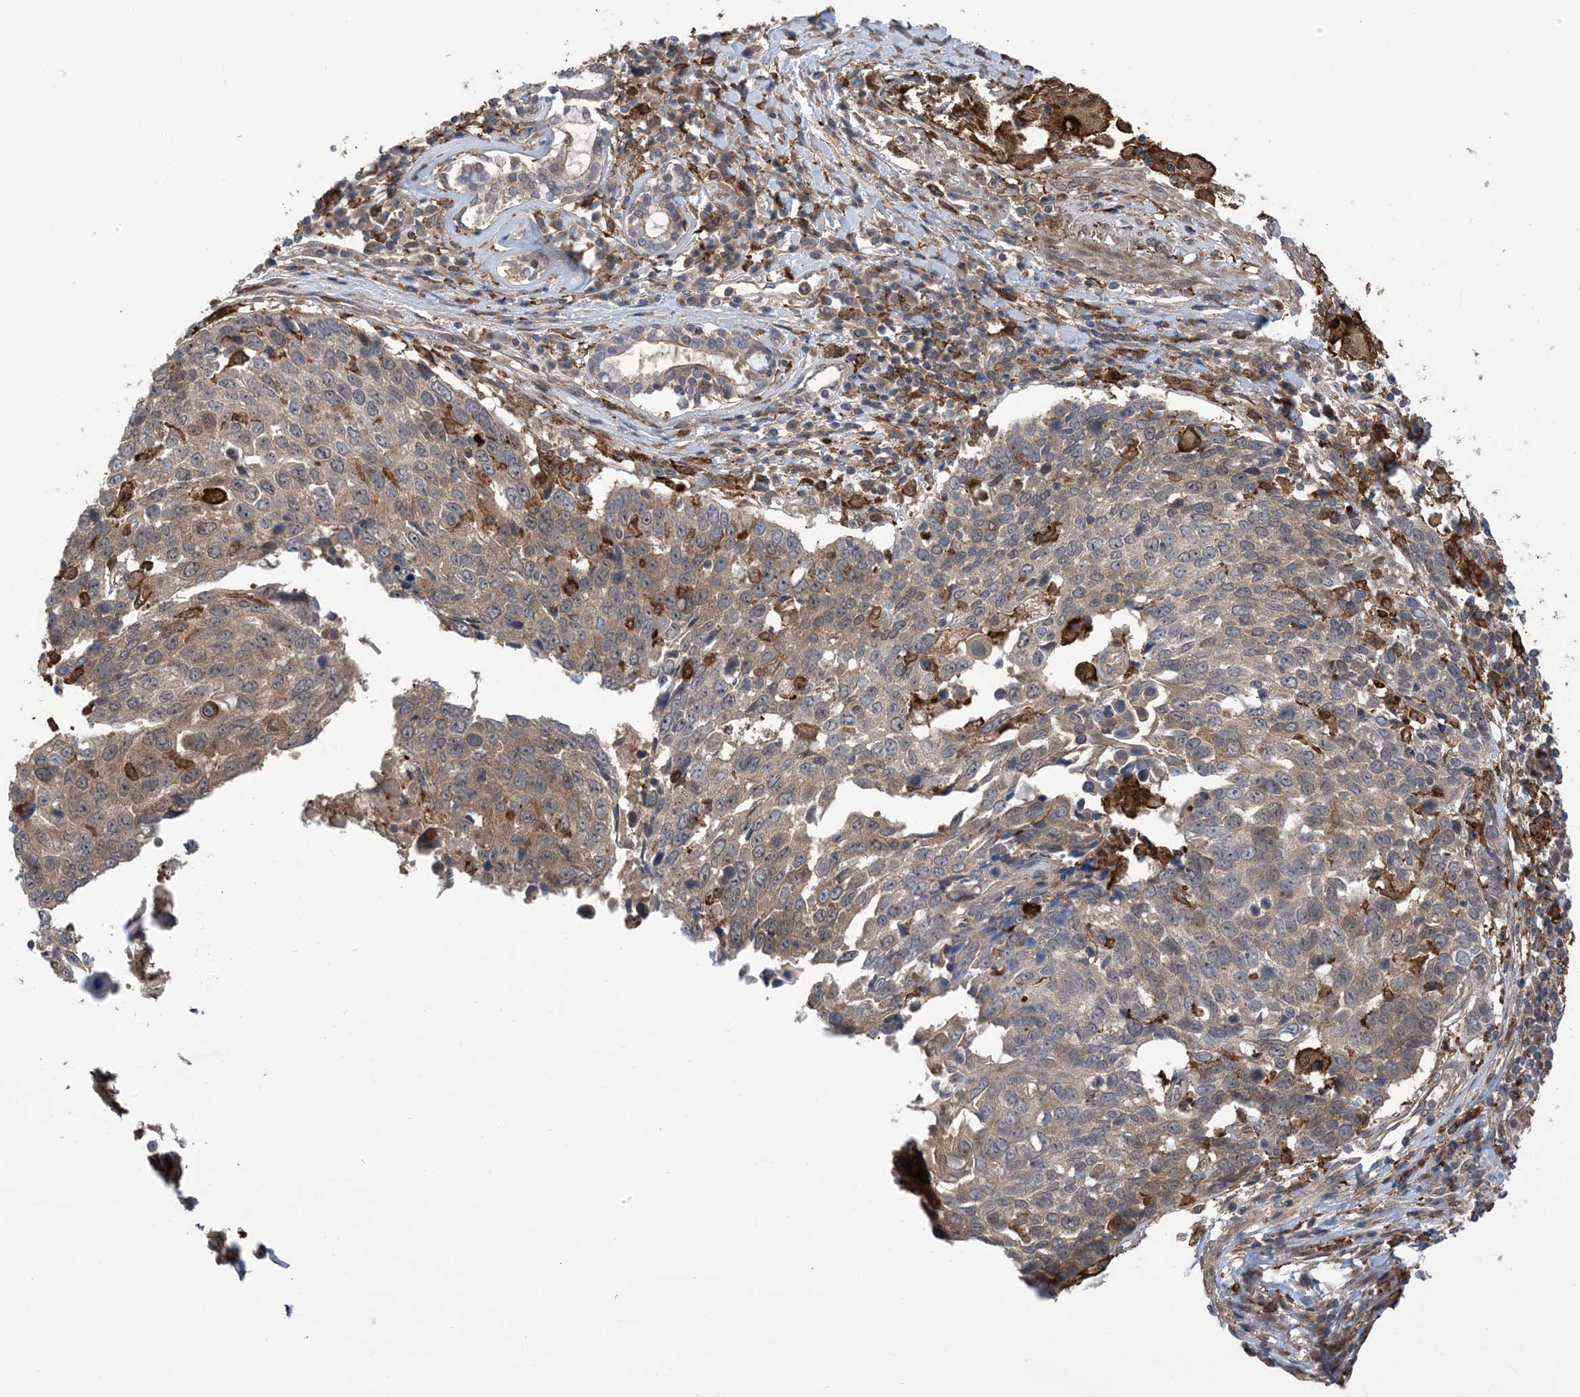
{"staining": {"intensity": "moderate", "quantity": "25%-75%", "location": "cytoplasmic/membranous"}, "tissue": "lung cancer", "cell_type": "Tumor cells", "image_type": "cancer", "snomed": [{"axis": "morphology", "description": "Squamous cell carcinoma, NOS"}, {"axis": "topography", "description": "Lung"}], "caption": "Lung cancer (squamous cell carcinoma) stained with IHC reveals moderate cytoplasmic/membranous staining in approximately 25%-75% of tumor cells.", "gene": "HS1BP3", "patient": {"sex": "male", "age": 66}}